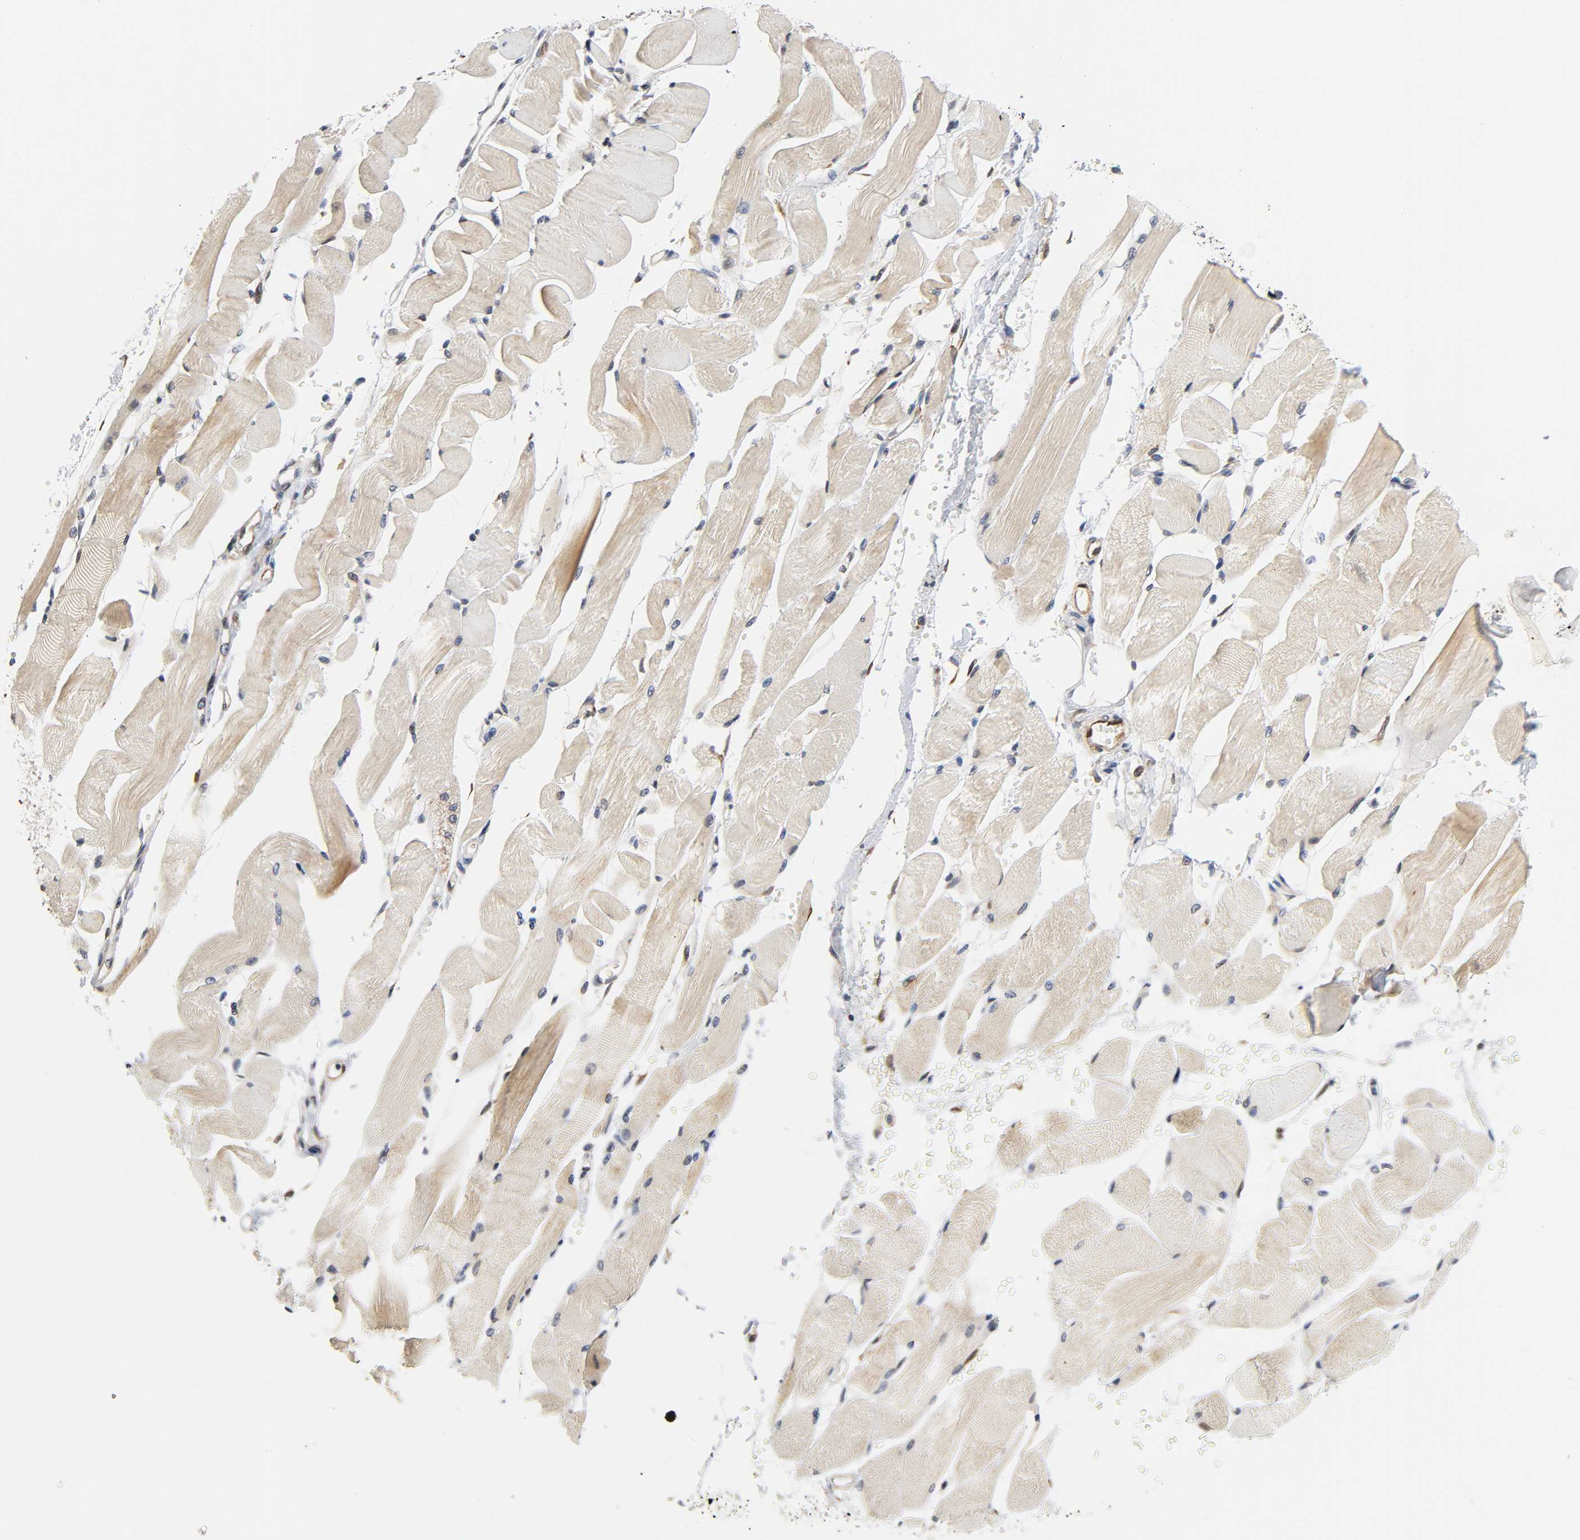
{"staining": {"intensity": "weak", "quantity": ">75%", "location": "cytoplasmic/membranous"}, "tissue": "skeletal muscle", "cell_type": "Myocytes", "image_type": "normal", "snomed": [{"axis": "morphology", "description": "Normal tissue, NOS"}, {"axis": "topography", "description": "Skeletal muscle"}, {"axis": "topography", "description": "Peripheral nerve tissue"}], "caption": "Immunohistochemical staining of normal skeletal muscle demonstrates >75% levels of weak cytoplasmic/membranous protein expression in approximately >75% of myocytes. The staining was performed using DAB to visualize the protein expression in brown, while the nuclei were stained in blue with hematoxylin (Magnification: 20x).", "gene": "ASB6", "patient": {"sex": "female", "age": 84}}